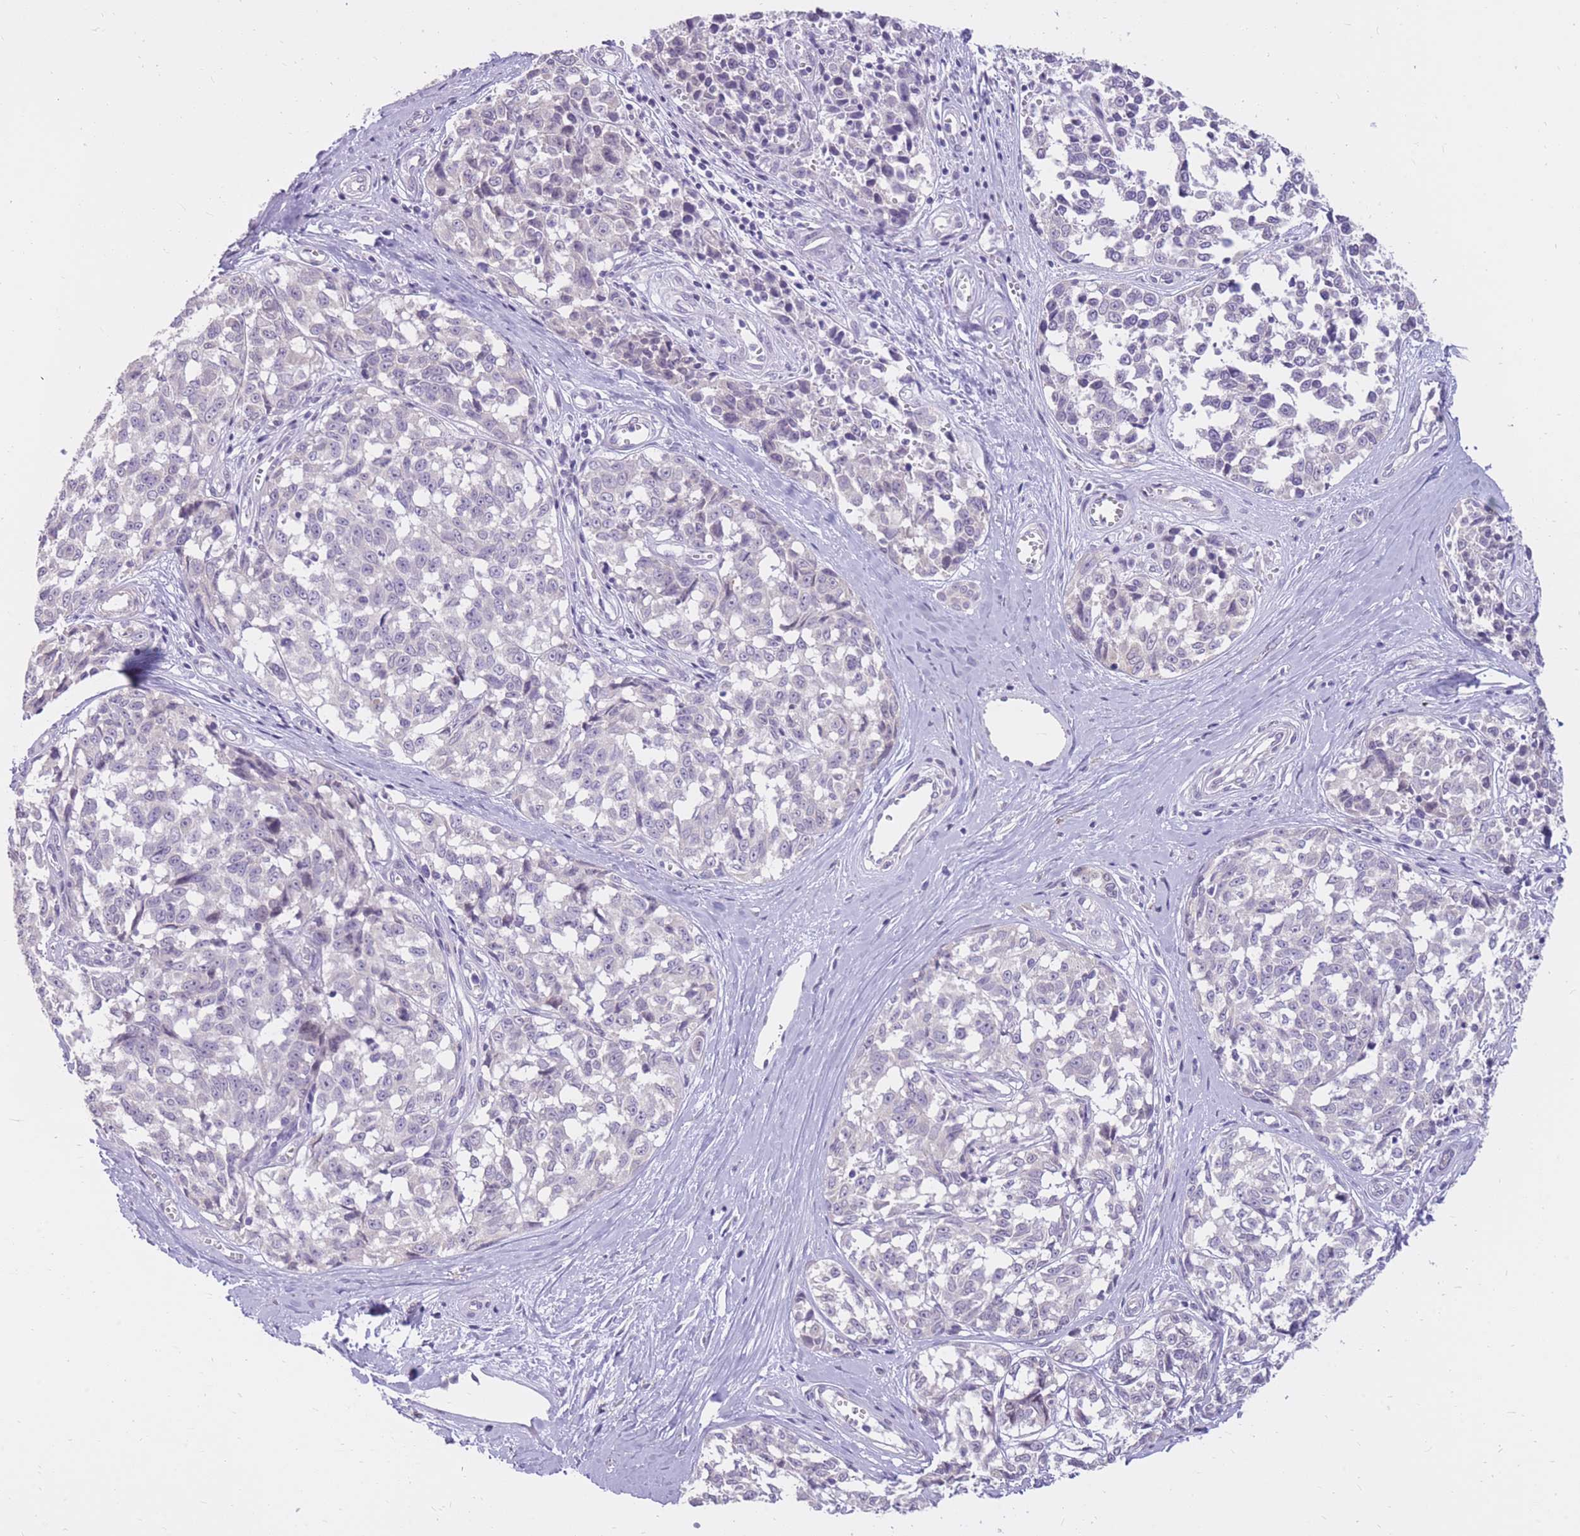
{"staining": {"intensity": "negative", "quantity": "none", "location": "none"}, "tissue": "melanoma", "cell_type": "Tumor cells", "image_type": "cancer", "snomed": [{"axis": "morphology", "description": "Normal tissue, NOS"}, {"axis": "morphology", "description": "Malignant melanoma, NOS"}, {"axis": "topography", "description": "Skin"}], "caption": "High power microscopy micrograph of an IHC image of melanoma, revealing no significant staining in tumor cells.", "gene": "RNF170", "patient": {"sex": "female", "age": 64}}